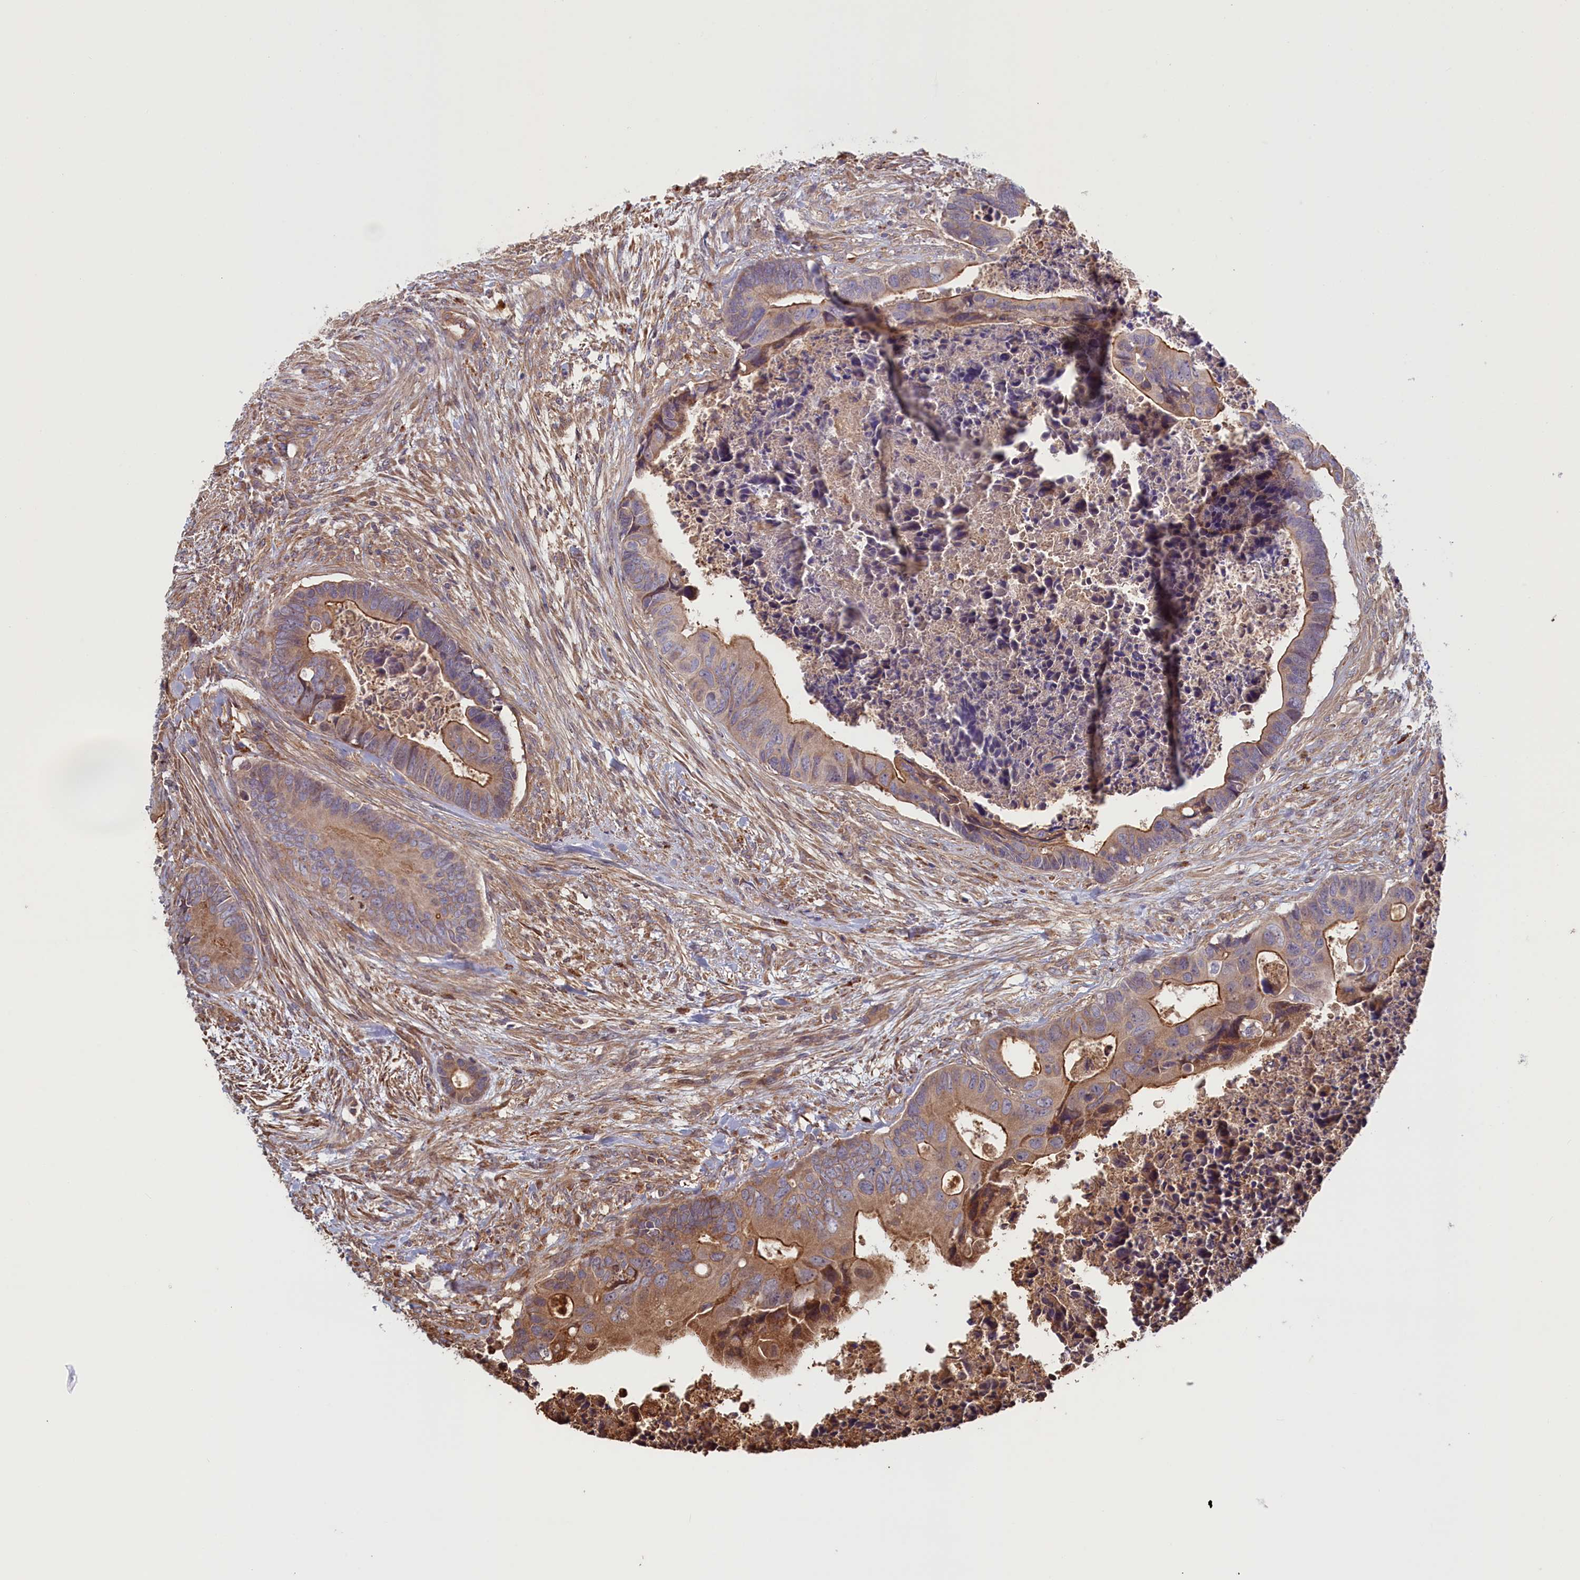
{"staining": {"intensity": "moderate", "quantity": "25%-75%", "location": "cytoplasmic/membranous"}, "tissue": "colorectal cancer", "cell_type": "Tumor cells", "image_type": "cancer", "snomed": [{"axis": "morphology", "description": "Adenocarcinoma, NOS"}, {"axis": "topography", "description": "Rectum"}], "caption": "Protein expression analysis of human colorectal adenocarcinoma reveals moderate cytoplasmic/membranous expression in approximately 25%-75% of tumor cells.", "gene": "RILPL1", "patient": {"sex": "female", "age": 78}}